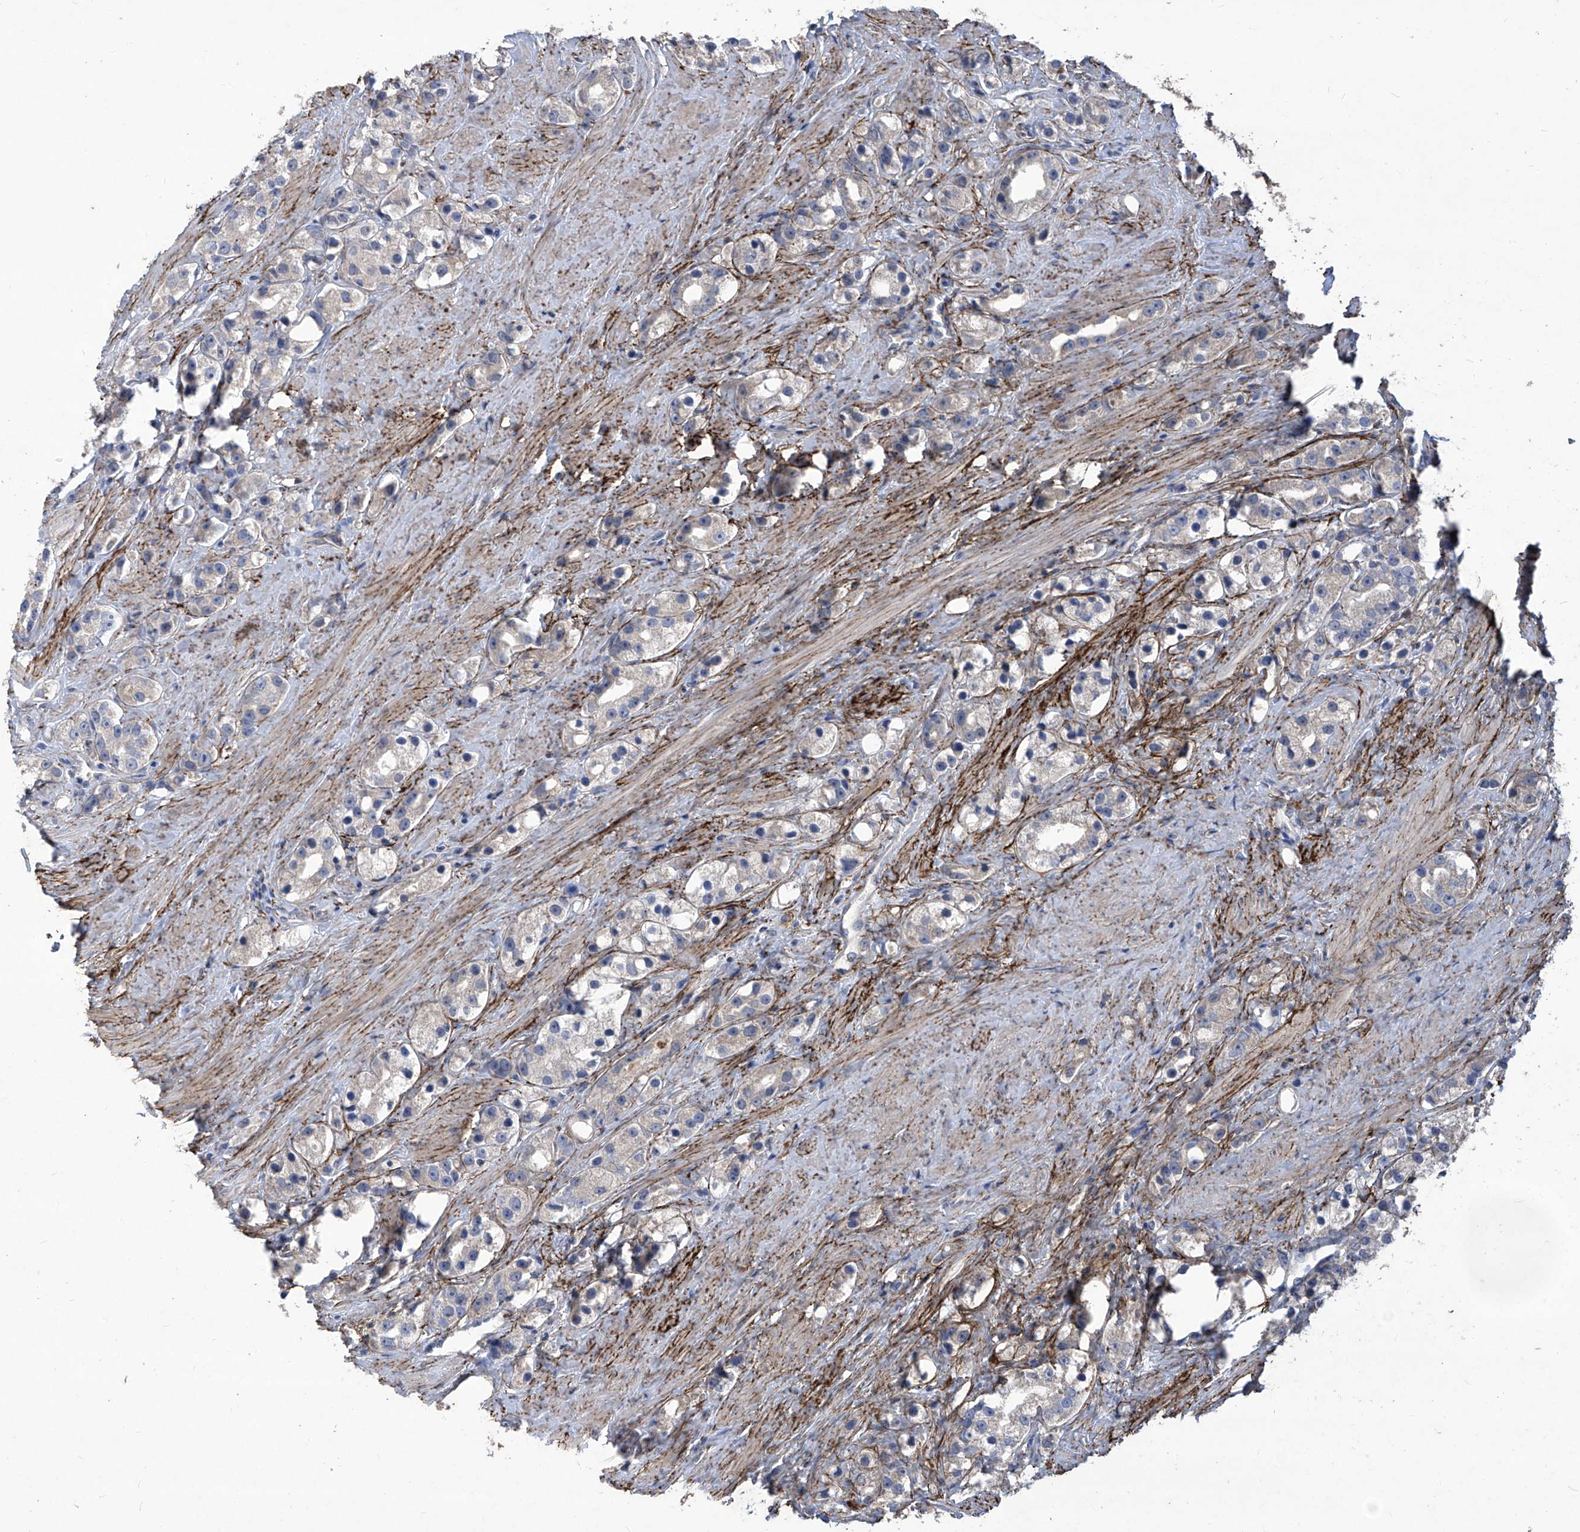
{"staining": {"intensity": "negative", "quantity": "none", "location": "none"}, "tissue": "prostate cancer", "cell_type": "Tumor cells", "image_type": "cancer", "snomed": [{"axis": "morphology", "description": "Adenocarcinoma, NOS"}, {"axis": "topography", "description": "Prostate"}], "caption": "Micrograph shows no protein positivity in tumor cells of adenocarcinoma (prostate) tissue.", "gene": "TXNIP", "patient": {"sex": "male", "age": 79}}